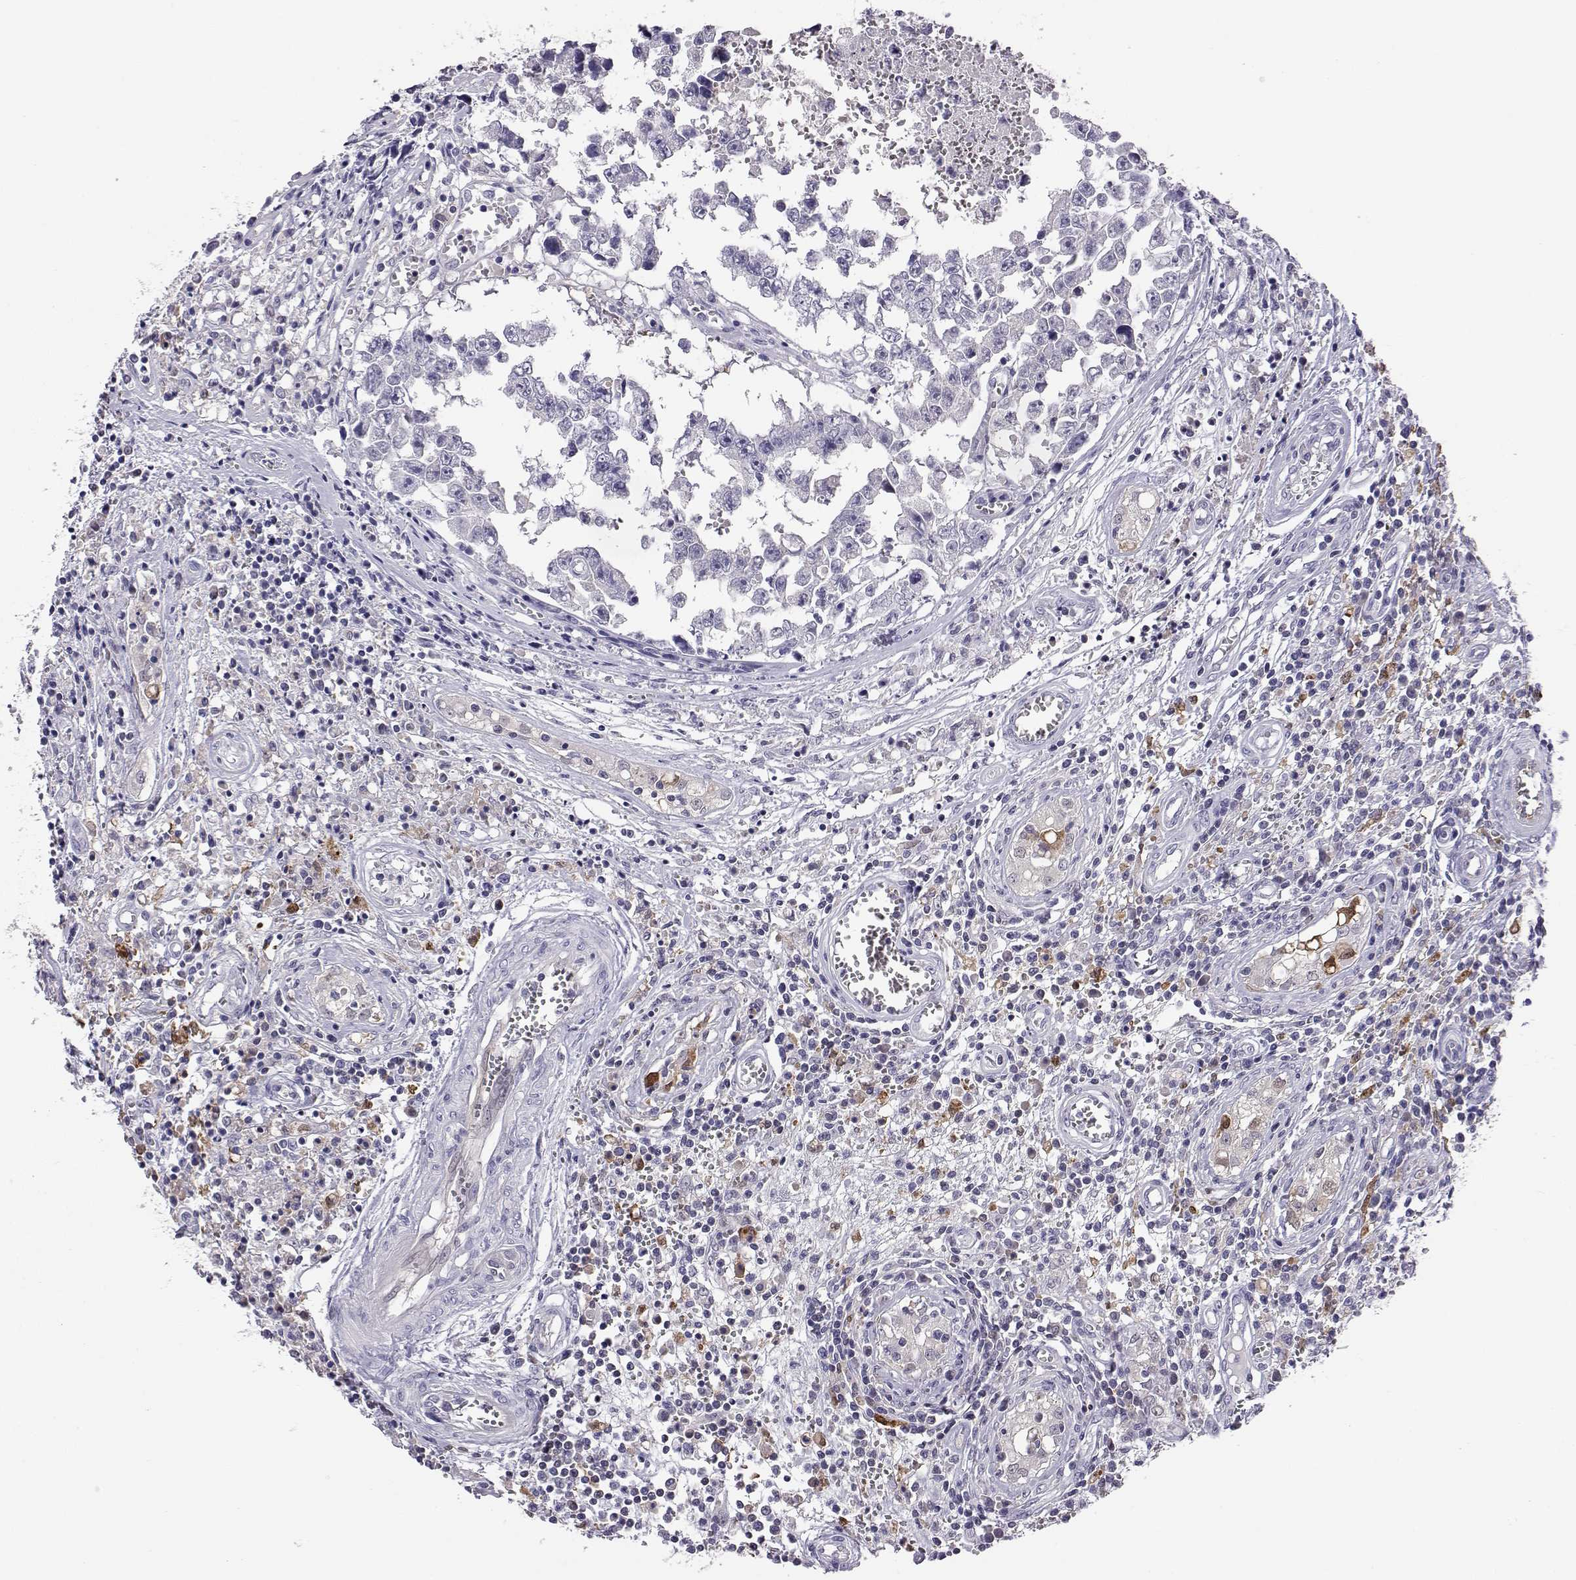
{"staining": {"intensity": "negative", "quantity": "none", "location": "none"}, "tissue": "testis cancer", "cell_type": "Tumor cells", "image_type": "cancer", "snomed": [{"axis": "morphology", "description": "Carcinoma, Embryonal, NOS"}, {"axis": "topography", "description": "Testis"}], "caption": "A high-resolution histopathology image shows immunohistochemistry staining of testis cancer (embryonal carcinoma), which shows no significant expression in tumor cells.", "gene": "AKR1B1", "patient": {"sex": "male", "age": 36}}